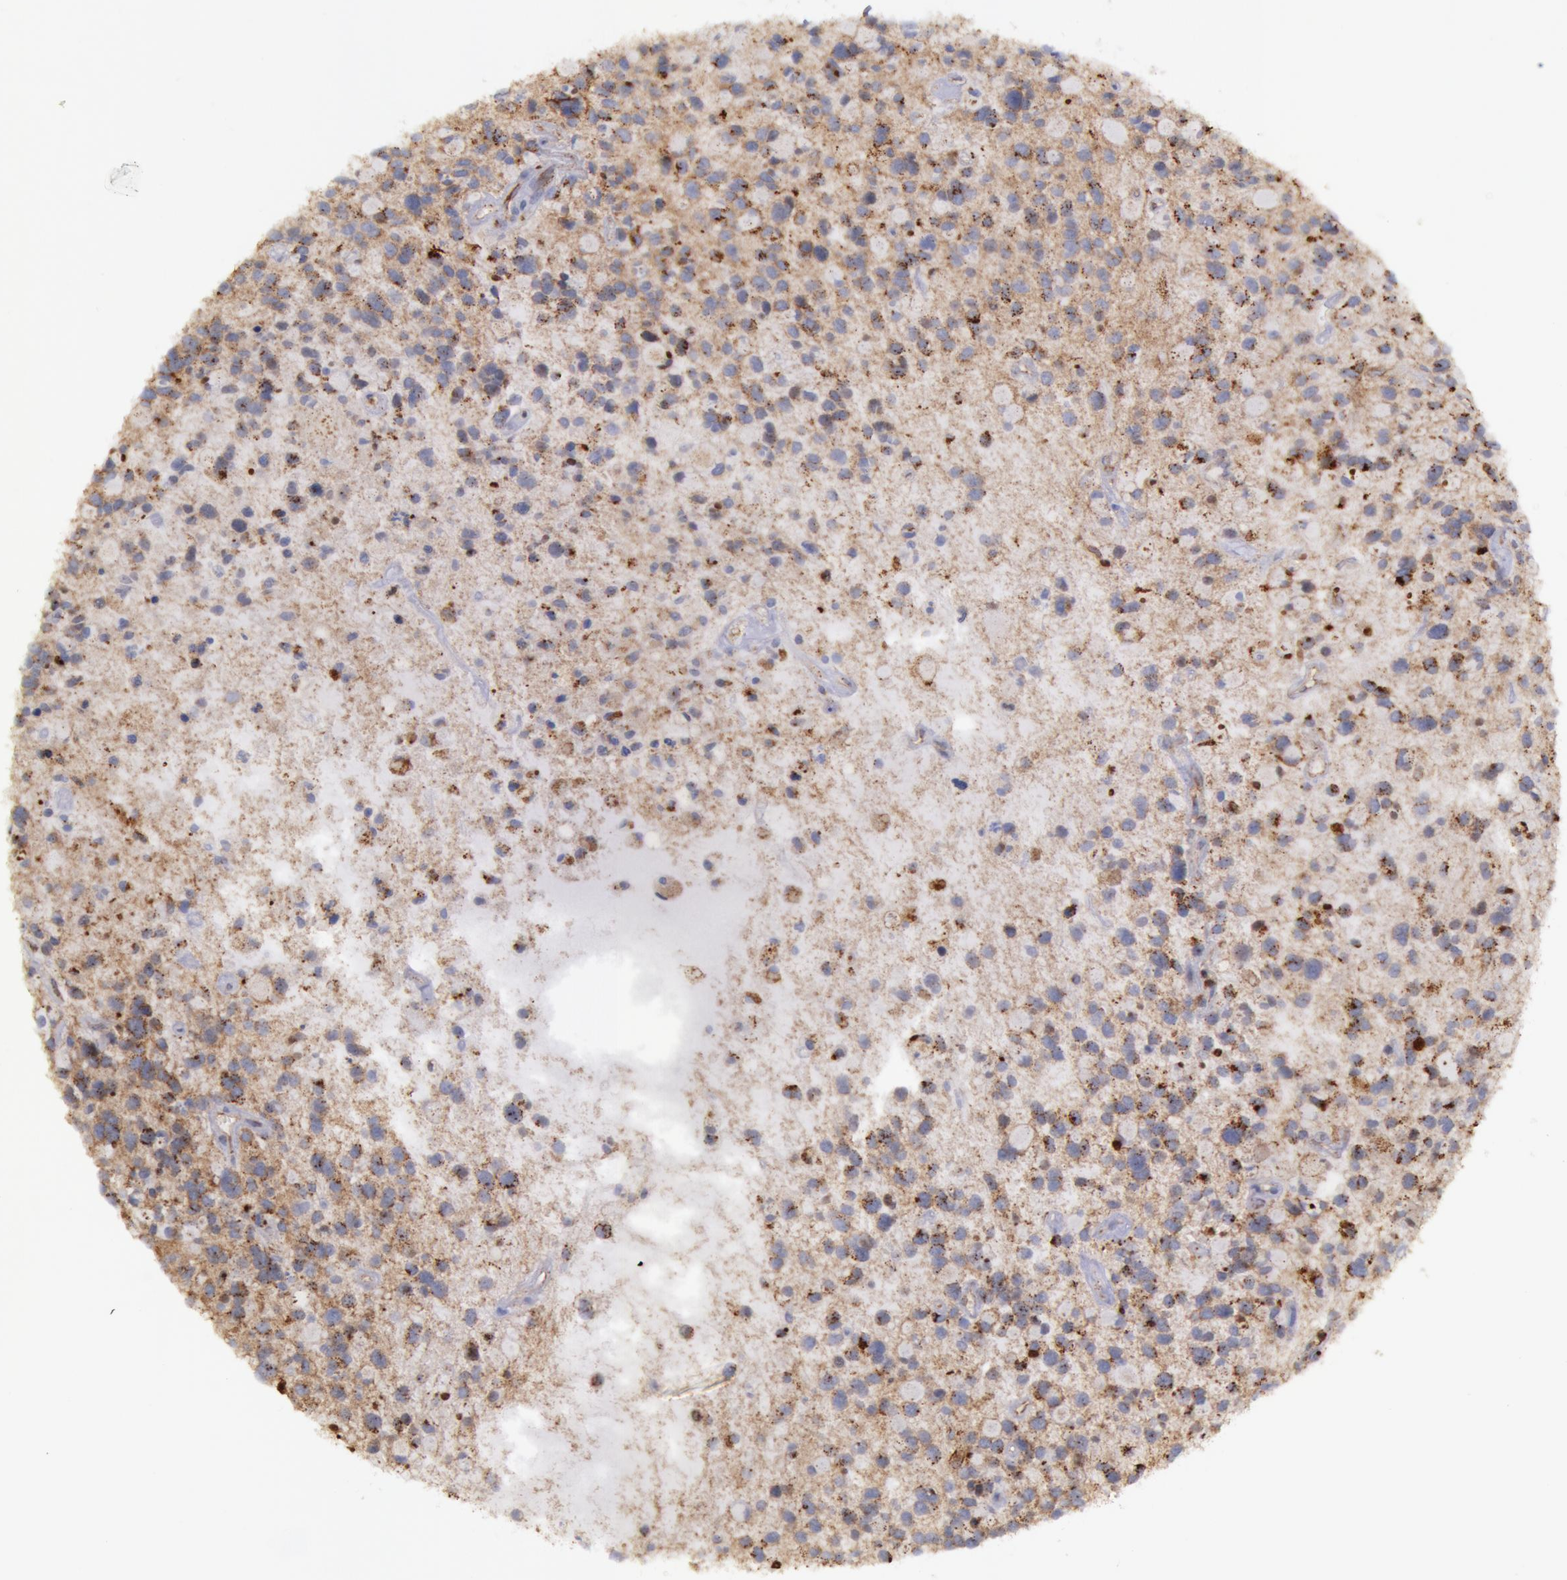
{"staining": {"intensity": "moderate", "quantity": ">75%", "location": "cytoplasmic/membranous"}, "tissue": "glioma", "cell_type": "Tumor cells", "image_type": "cancer", "snomed": [{"axis": "morphology", "description": "Glioma, malignant, High grade"}, {"axis": "topography", "description": "Brain"}], "caption": "Glioma tissue shows moderate cytoplasmic/membranous staining in approximately >75% of tumor cells", "gene": "FLOT2", "patient": {"sex": "female", "age": 37}}